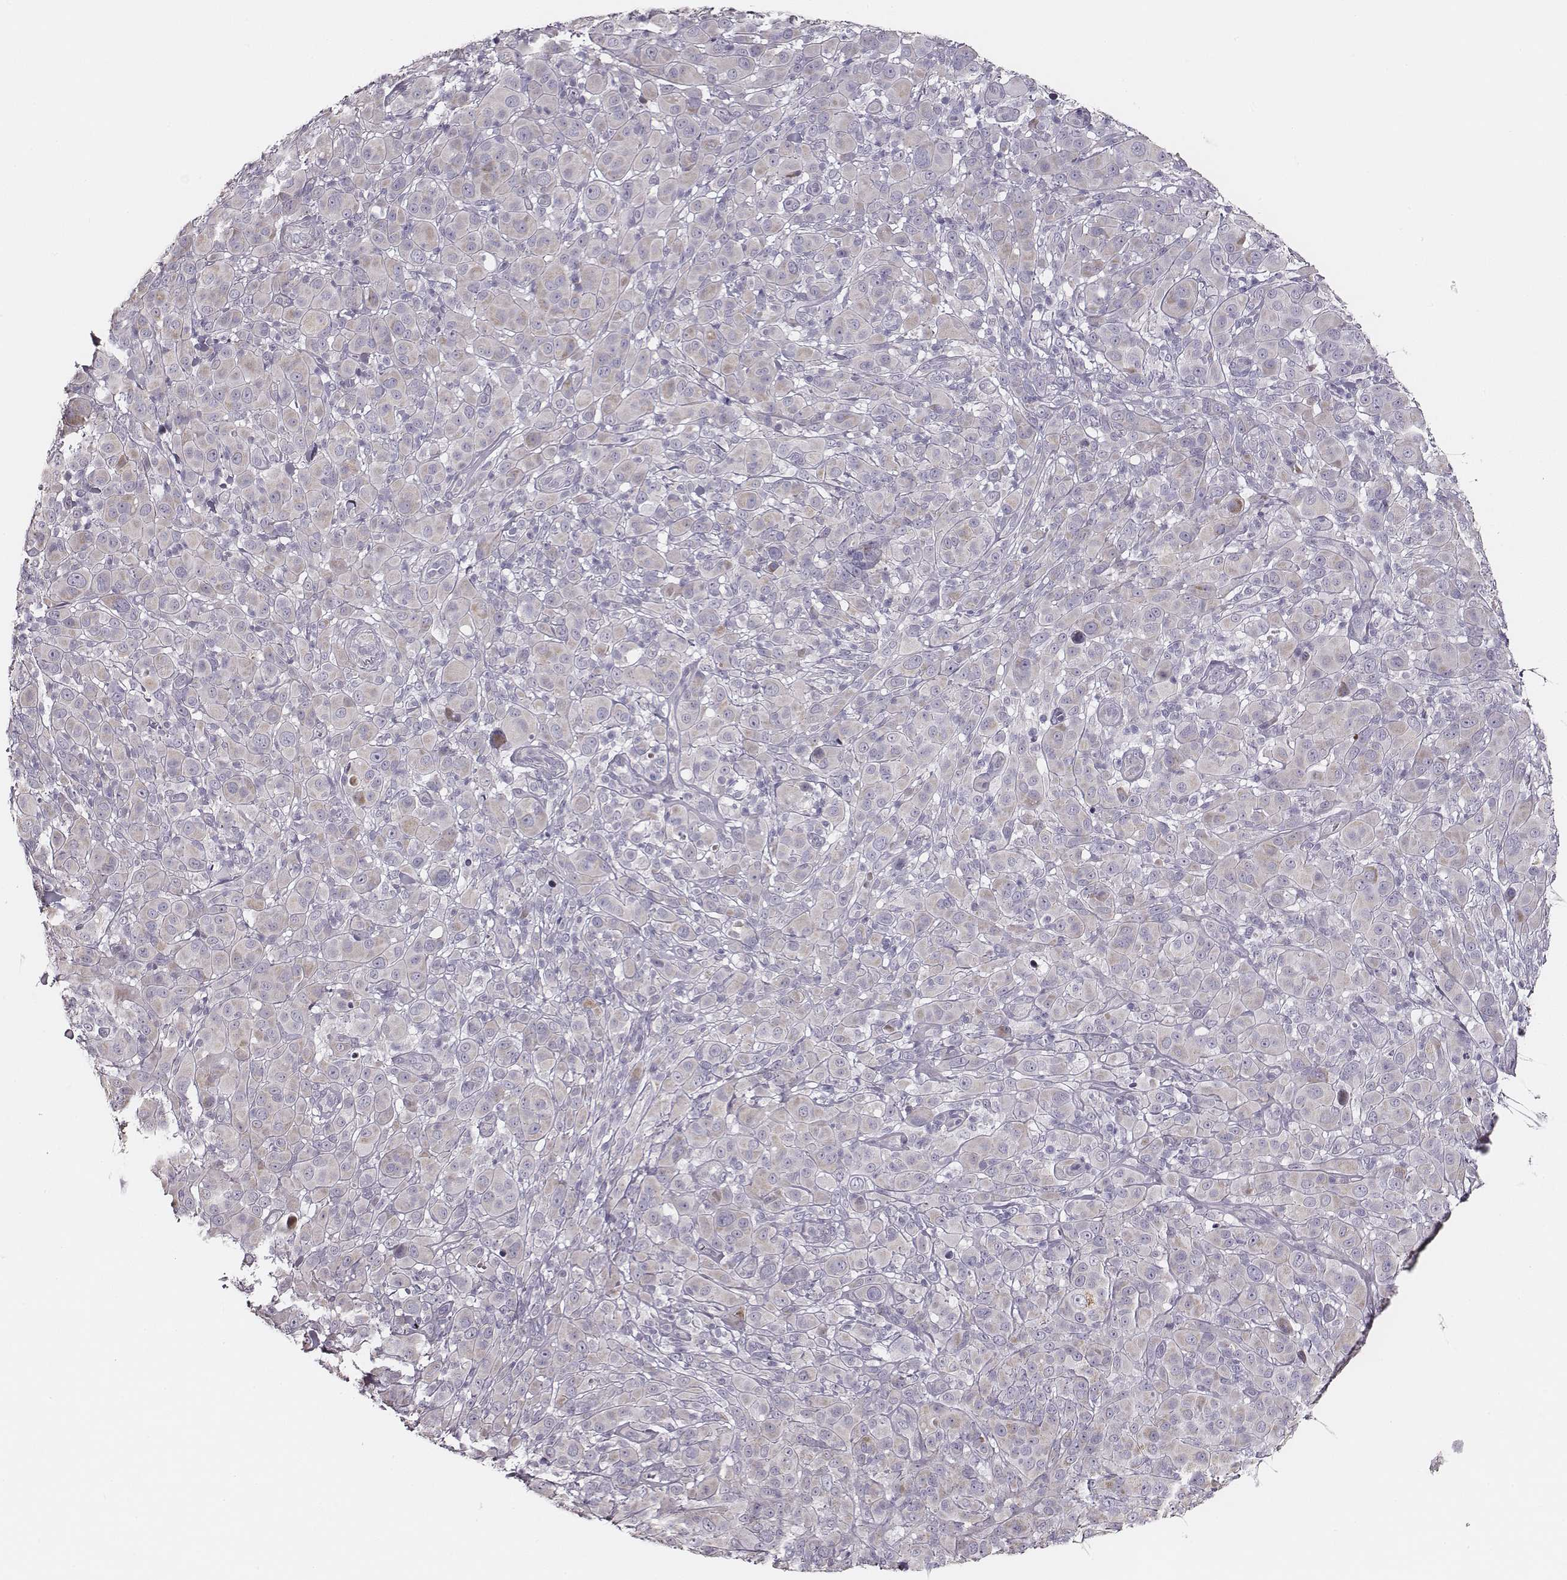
{"staining": {"intensity": "negative", "quantity": "none", "location": "none"}, "tissue": "melanoma", "cell_type": "Tumor cells", "image_type": "cancer", "snomed": [{"axis": "morphology", "description": "Malignant melanoma, NOS"}, {"axis": "topography", "description": "Skin"}], "caption": "This micrograph is of malignant melanoma stained with IHC to label a protein in brown with the nuclei are counter-stained blue. There is no positivity in tumor cells.", "gene": "UBL4B", "patient": {"sex": "female", "age": 87}}